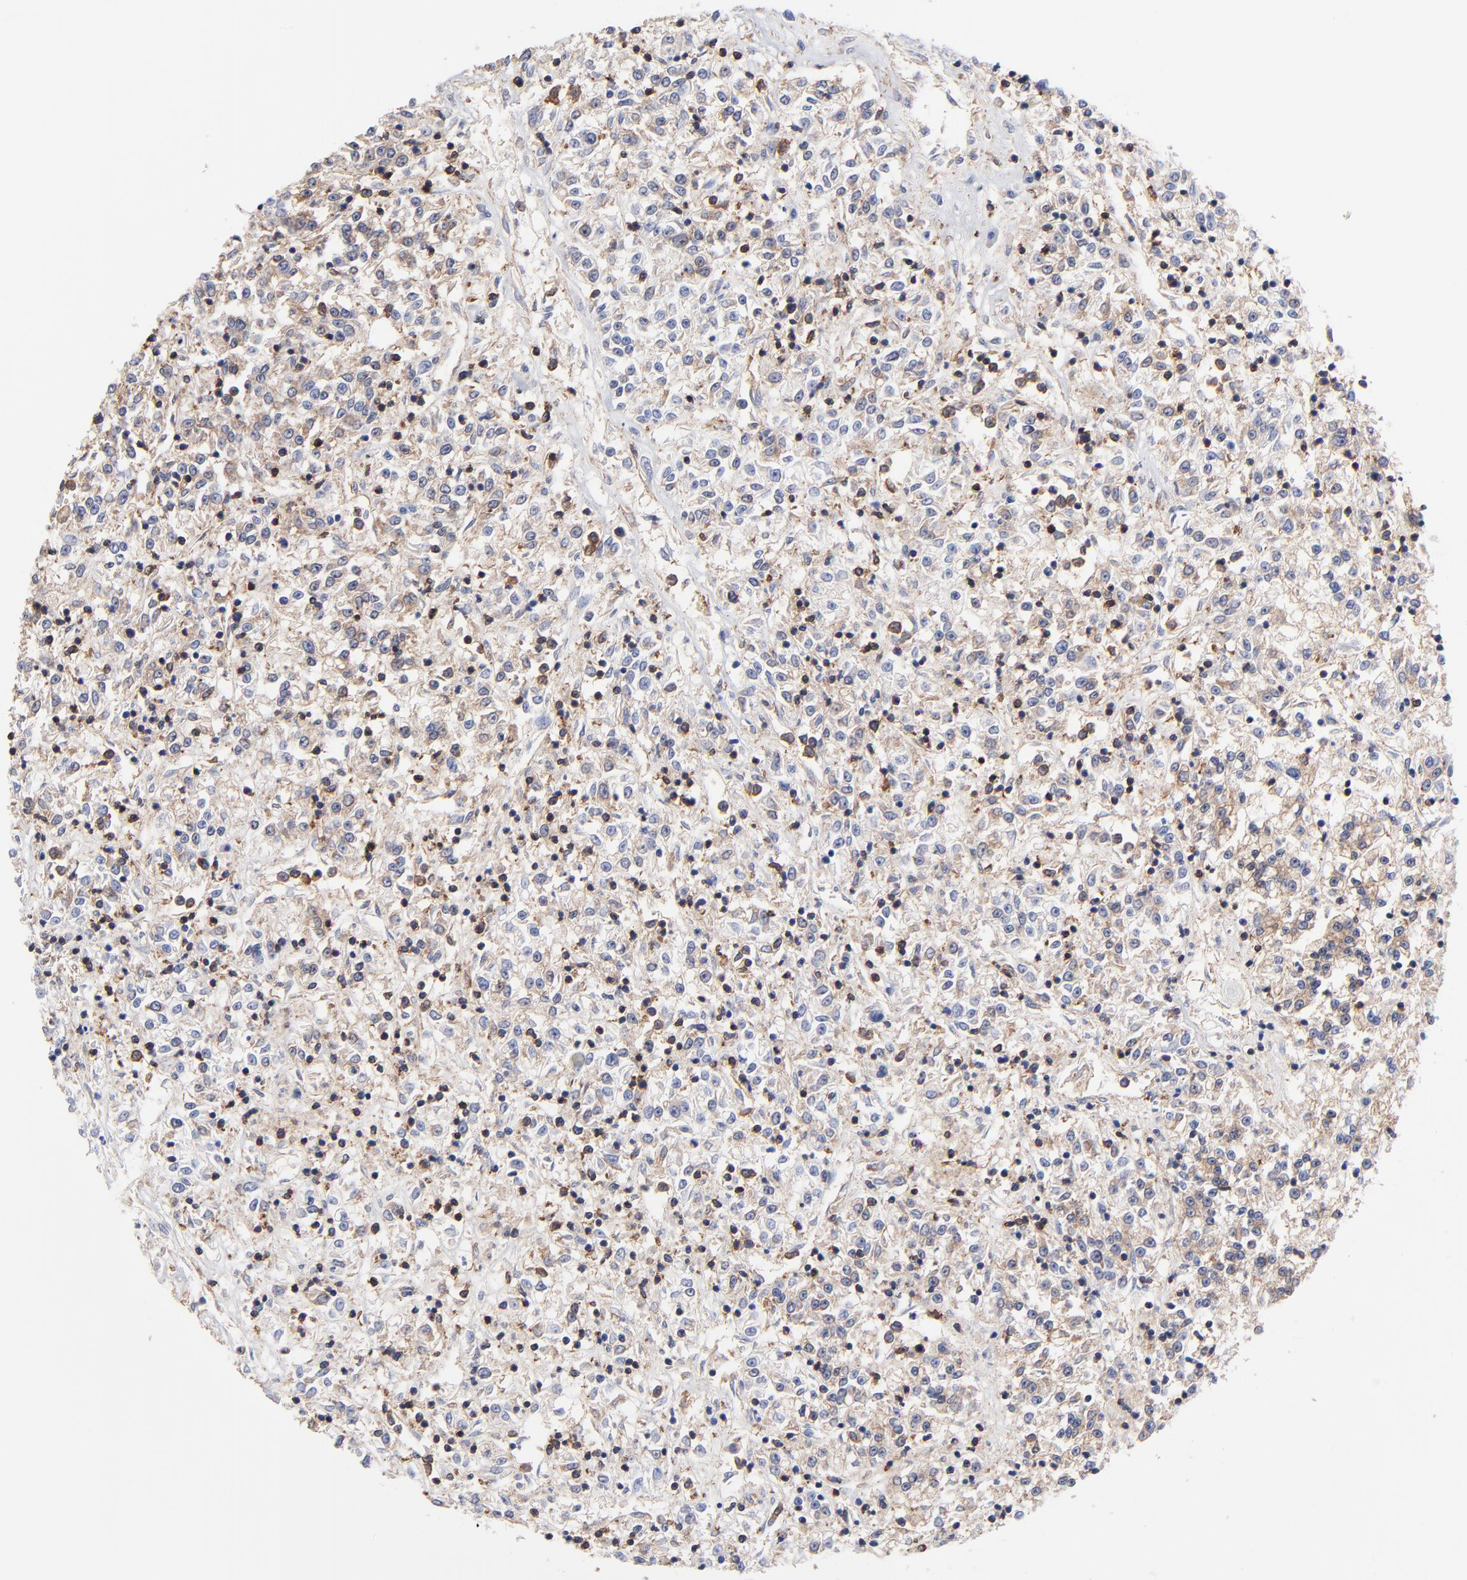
{"staining": {"intensity": "moderate", "quantity": "25%-75%", "location": "cytoplasmic/membranous"}, "tissue": "renal cancer", "cell_type": "Tumor cells", "image_type": "cancer", "snomed": [{"axis": "morphology", "description": "Adenocarcinoma, NOS"}, {"axis": "topography", "description": "Kidney"}], "caption": "Adenocarcinoma (renal) tissue exhibits moderate cytoplasmic/membranous staining in approximately 25%-75% of tumor cells, visualized by immunohistochemistry.", "gene": "ASL", "patient": {"sex": "female", "age": 76}}